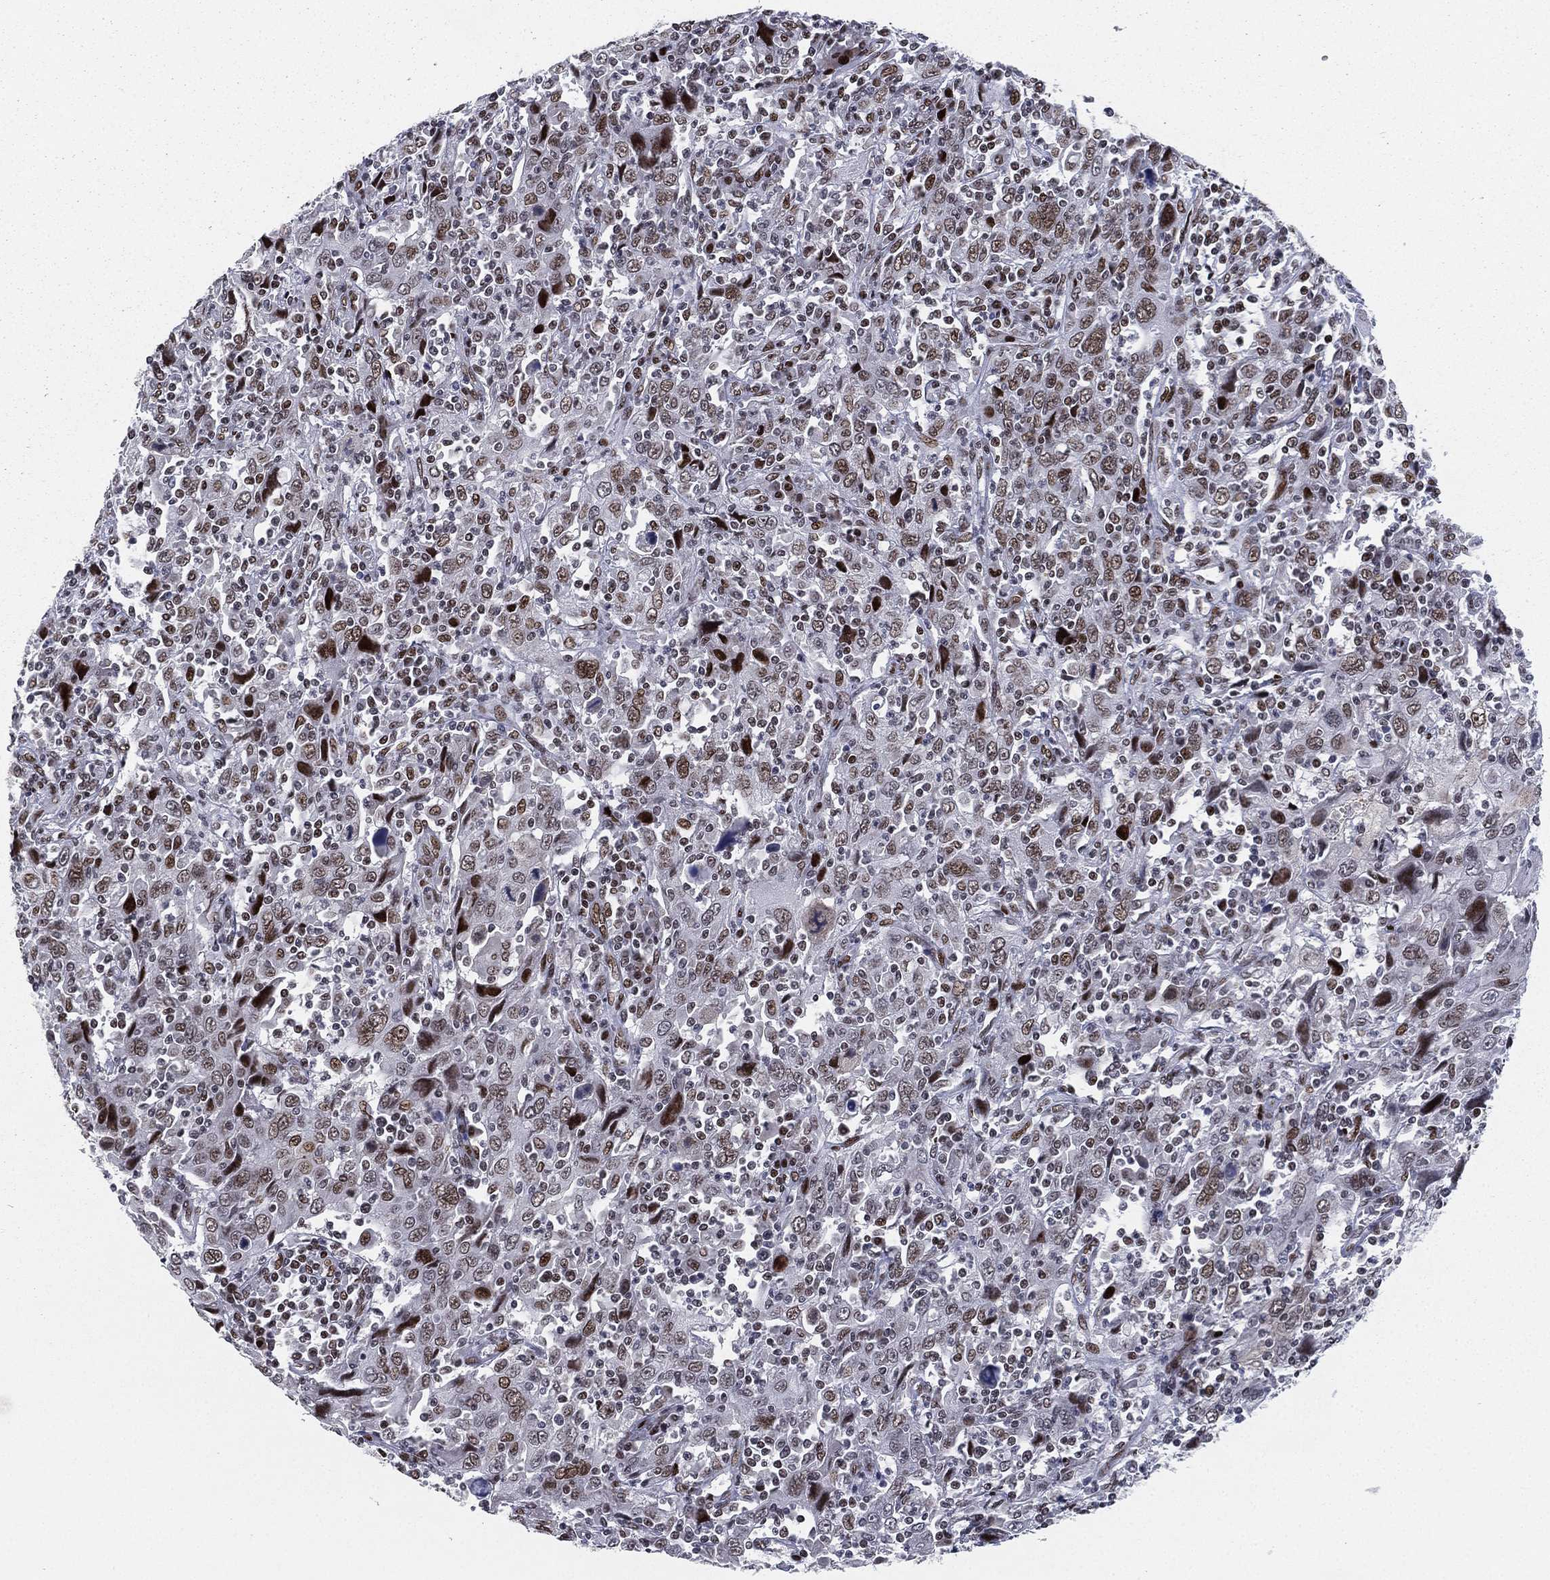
{"staining": {"intensity": "moderate", "quantity": ">75%", "location": "nuclear"}, "tissue": "cervical cancer", "cell_type": "Tumor cells", "image_type": "cancer", "snomed": [{"axis": "morphology", "description": "Squamous cell carcinoma, NOS"}, {"axis": "topography", "description": "Cervix"}], "caption": "High-magnification brightfield microscopy of cervical cancer (squamous cell carcinoma) stained with DAB (3,3'-diaminobenzidine) (brown) and counterstained with hematoxylin (blue). tumor cells exhibit moderate nuclear expression is identified in about>75% of cells.", "gene": "RTF1", "patient": {"sex": "female", "age": 46}}